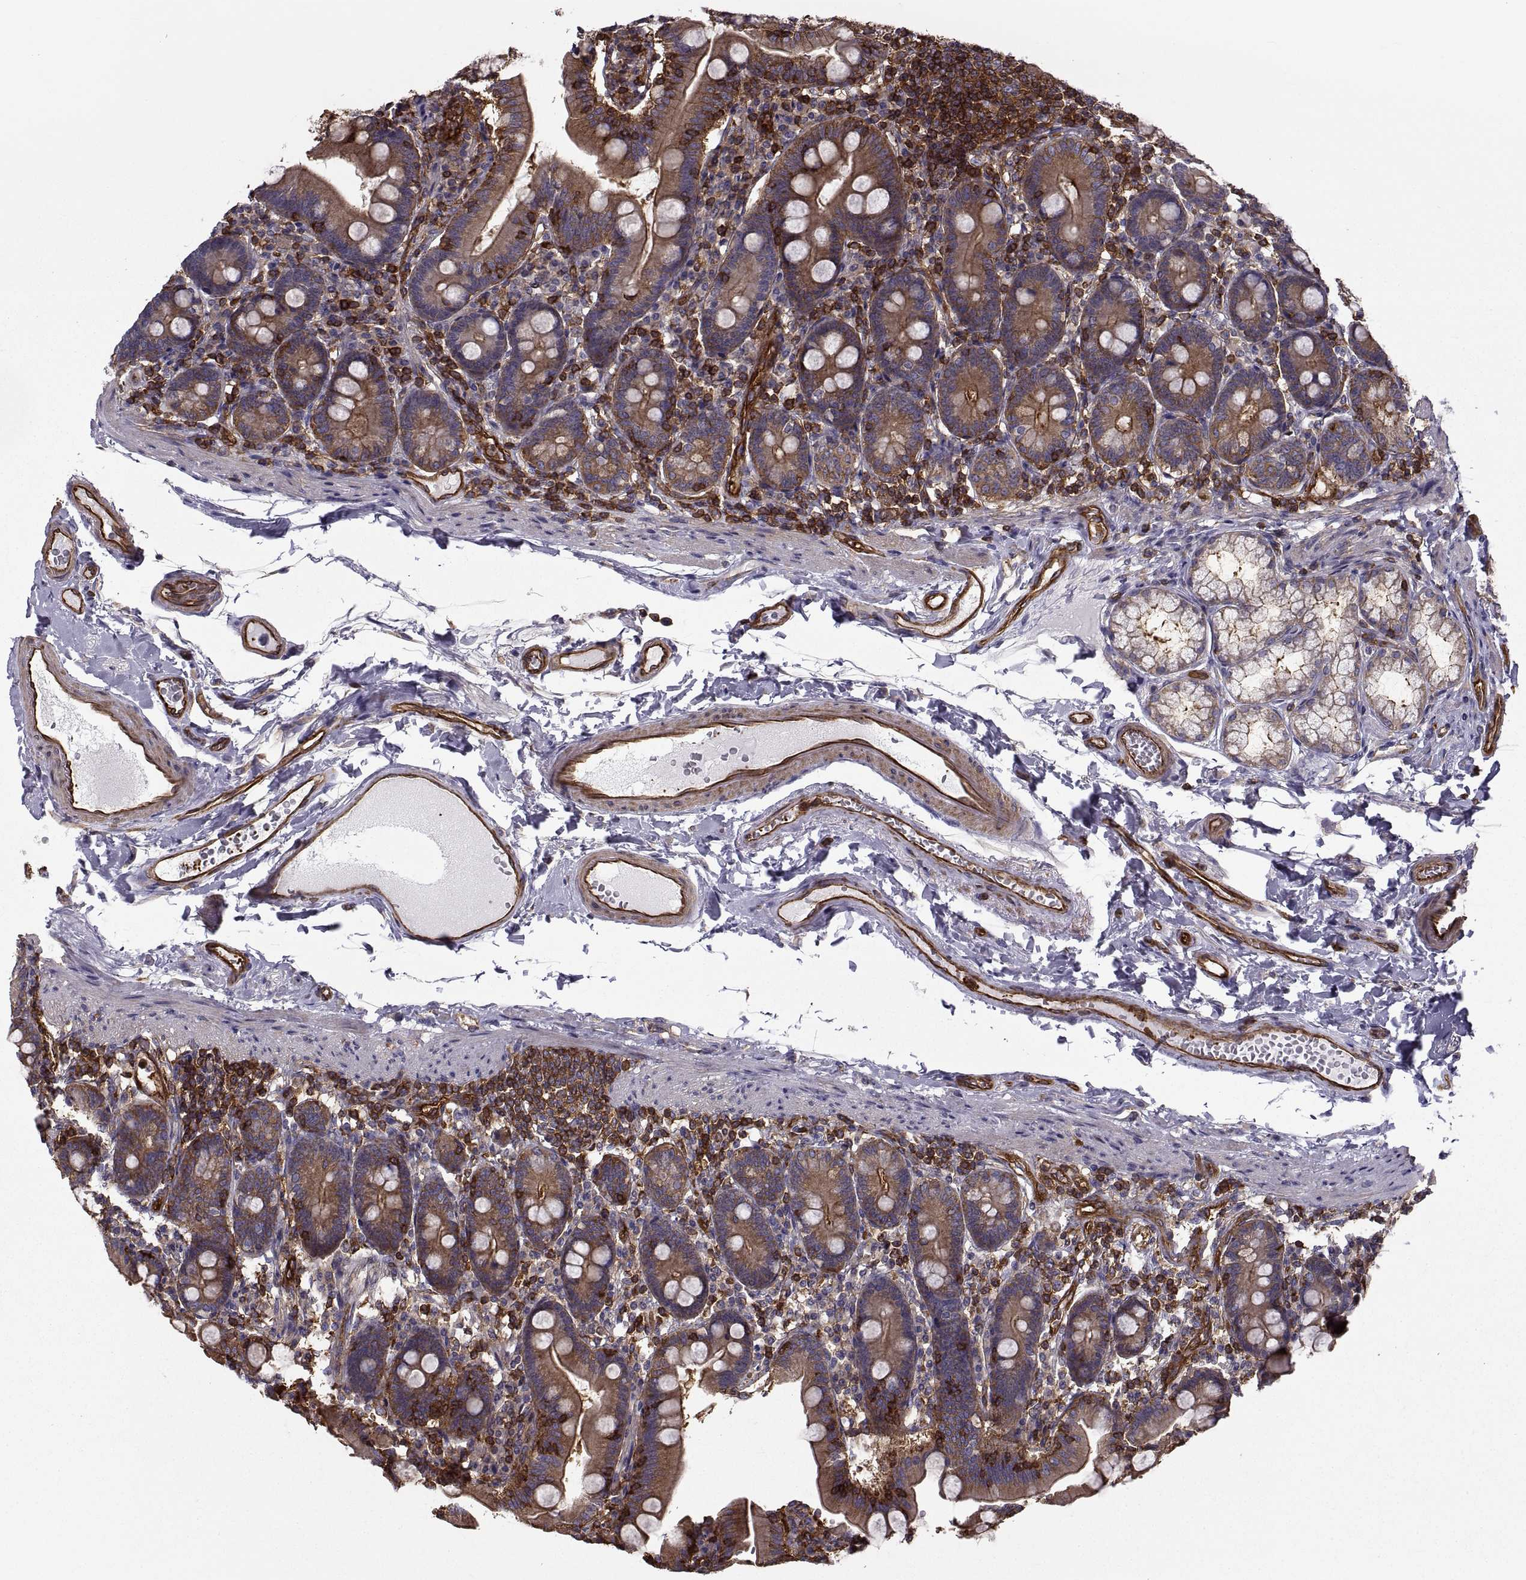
{"staining": {"intensity": "strong", "quantity": ">75%", "location": "cytoplasmic/membranous"}, "tissue": "duodenum", "cell_type": "Glandular cells", "image_type": "normal", "snomed": [{"axis": "morphology", "description": "Normal tissue, NOS"}, {"axis": "topography", "description": "Duodenum"}], "caption": "A high-resolution histopathology image shows immunohistochemistry (IHC) staining of benign duodenum, which demonstrates strong cytoplasmic/membranous staining in about >75% of glandular cells.", "gene": "MYH9", "patient": {"sex": "female", "age": 67}}